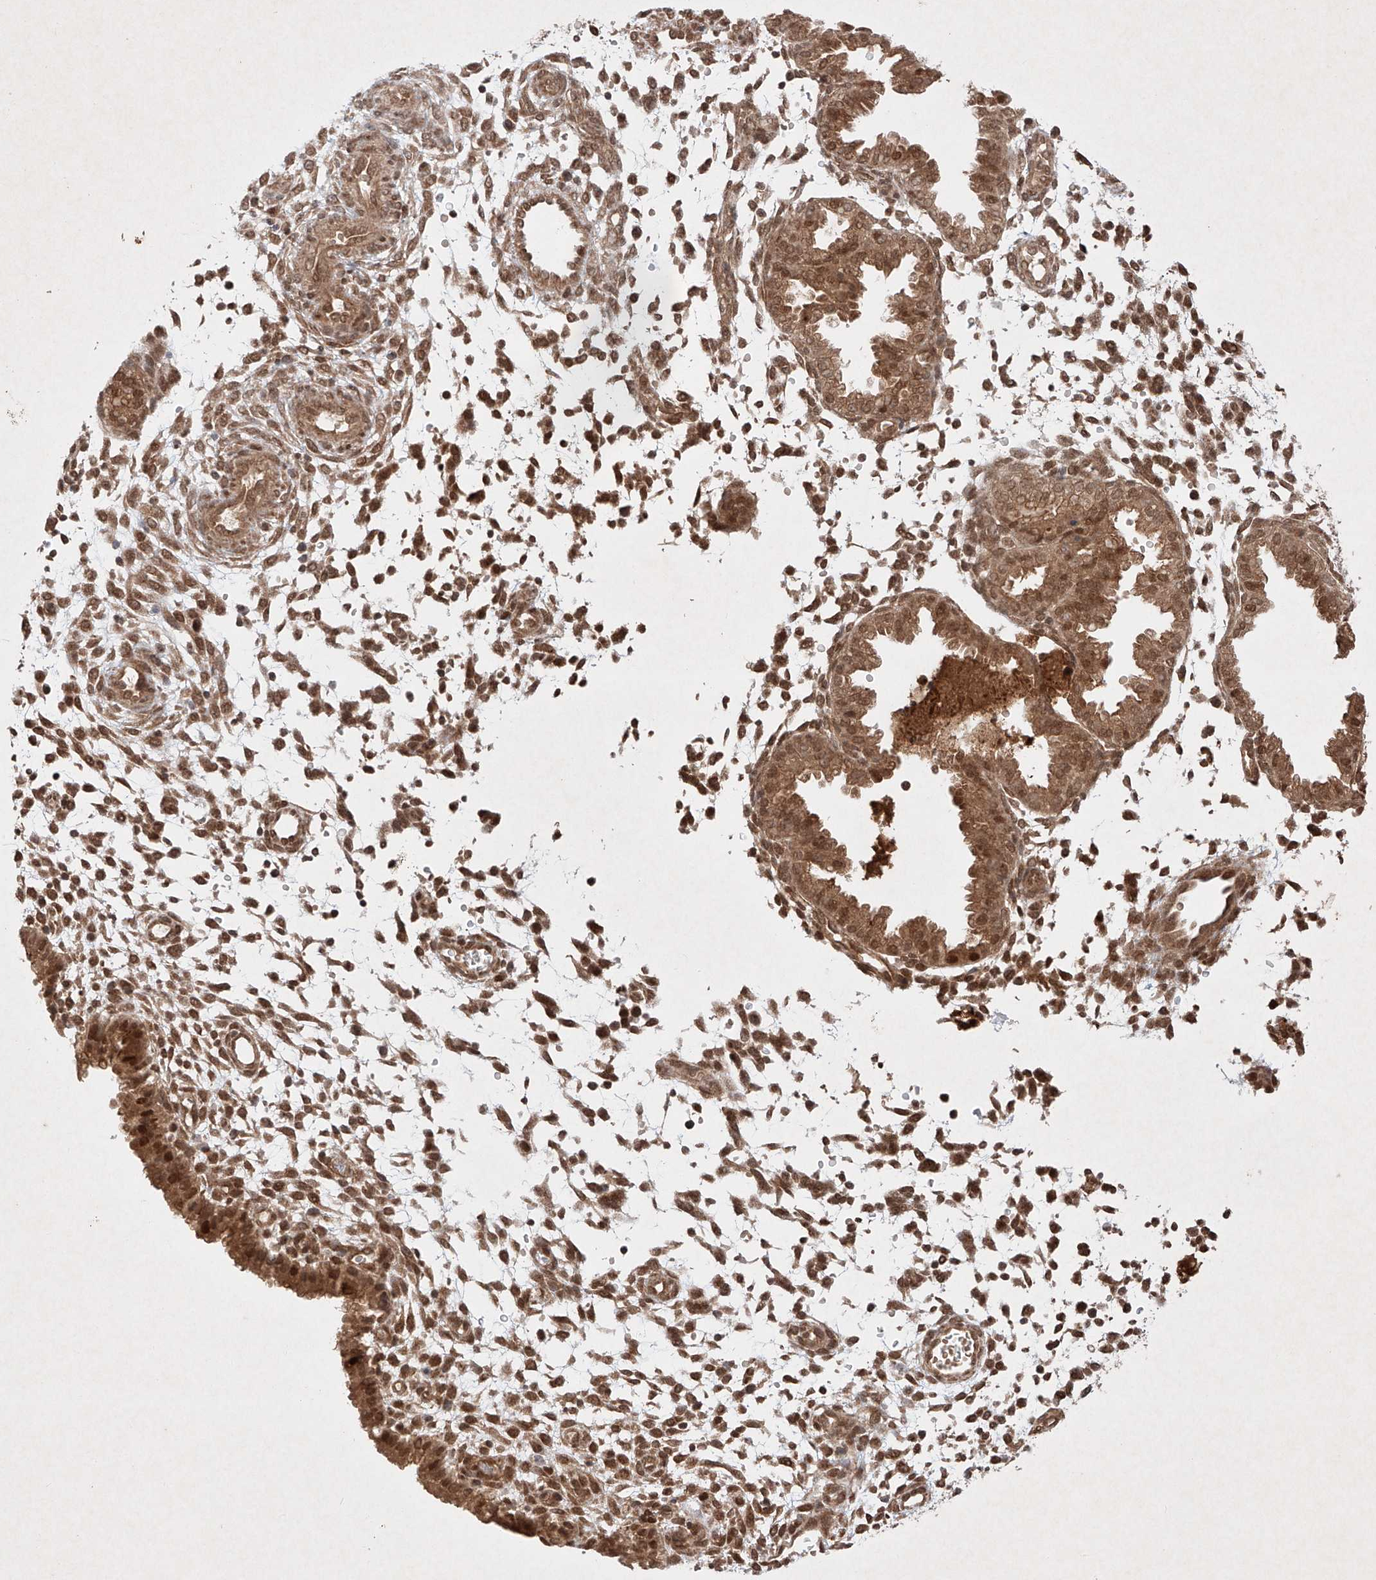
{"staining": {"intensity": "moderate", "quantity": "25%-75%", "location": "cytoplasmic/membranous,nuclear"}, "tissue": "endometrium", "cell_type": "Cells in endometrial stroma", "image_type": "normal", "snomed": [{"axis": "morphology", "description": "Normal tissue, NOS"}, {"axis": "topography", "description": "Endometrium"}], "caption": "The immunohistochemical stain highlights moderate cytoplasmic/membranous,nuclear staining in cells in endometrial stroma of benign endometrium. The staining is performed using DAB brown chromogen to label protein expression. The nuclei are counter-stained blue using hematoxylin.", "gene": "RNF31", "patient": {"sex": "female", "age": 33}}